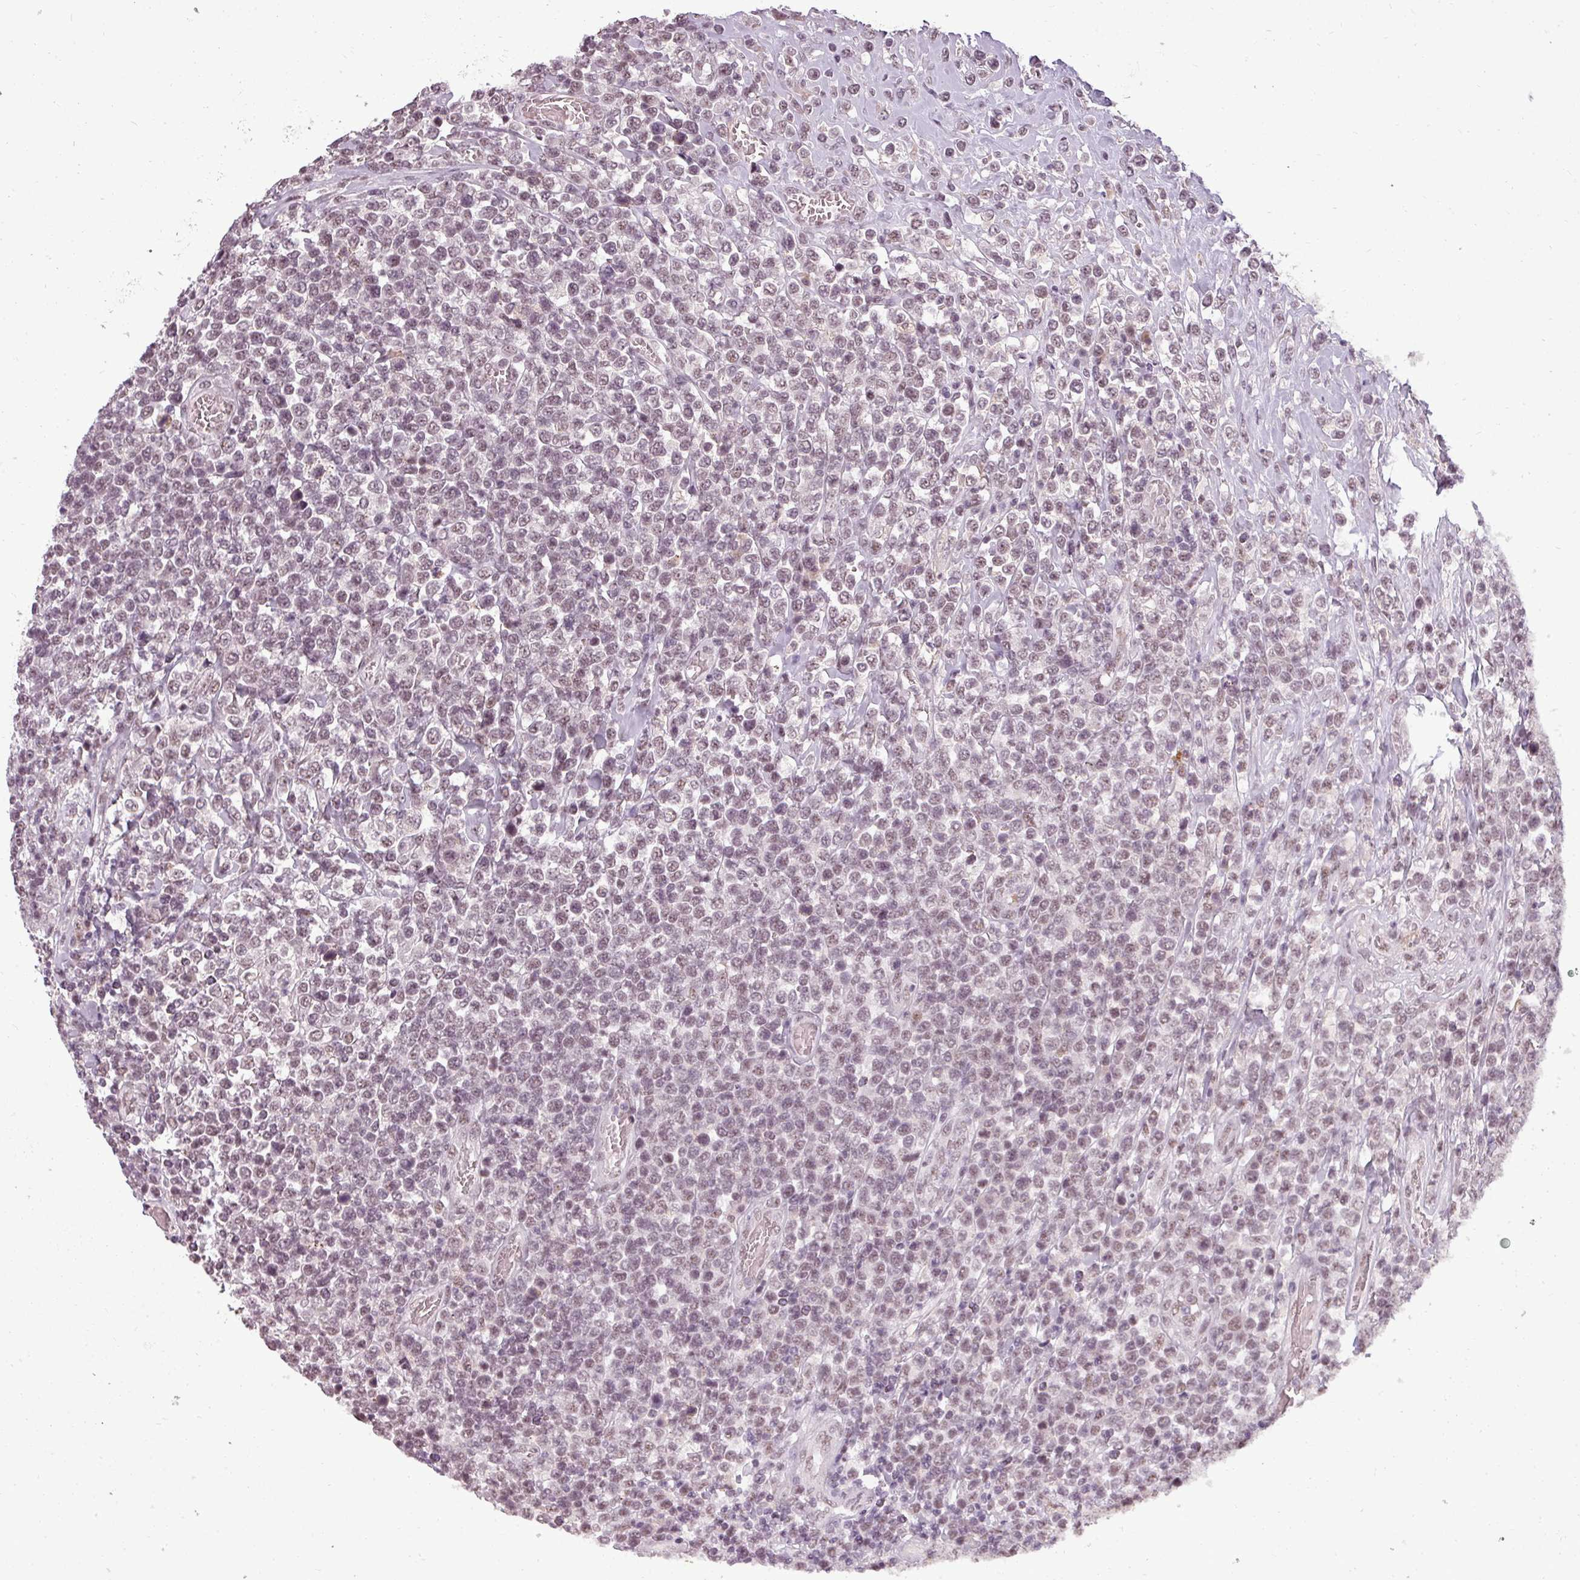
{"staining": {"intensity": "weak", "quantity": ">75%", "location": "nuclear"}, "tissue": "lymphoma", "cell_type": "Tumor cells", "image_type": "cancer", "snomed": [{"axis": "morphology", "description": "Malignant lymphoma, non-Hodgkin's type, High grade"}, {"axis": "topography", "description": "Soft tissue"}], "caption": "Immunohistochemical staining of lymphoma exhibits low levels of weak nuclear positivity in approximately >75% of tumor cells.", "gene": "BCAS3", "patient": {"sex": "female", "age": 56}}